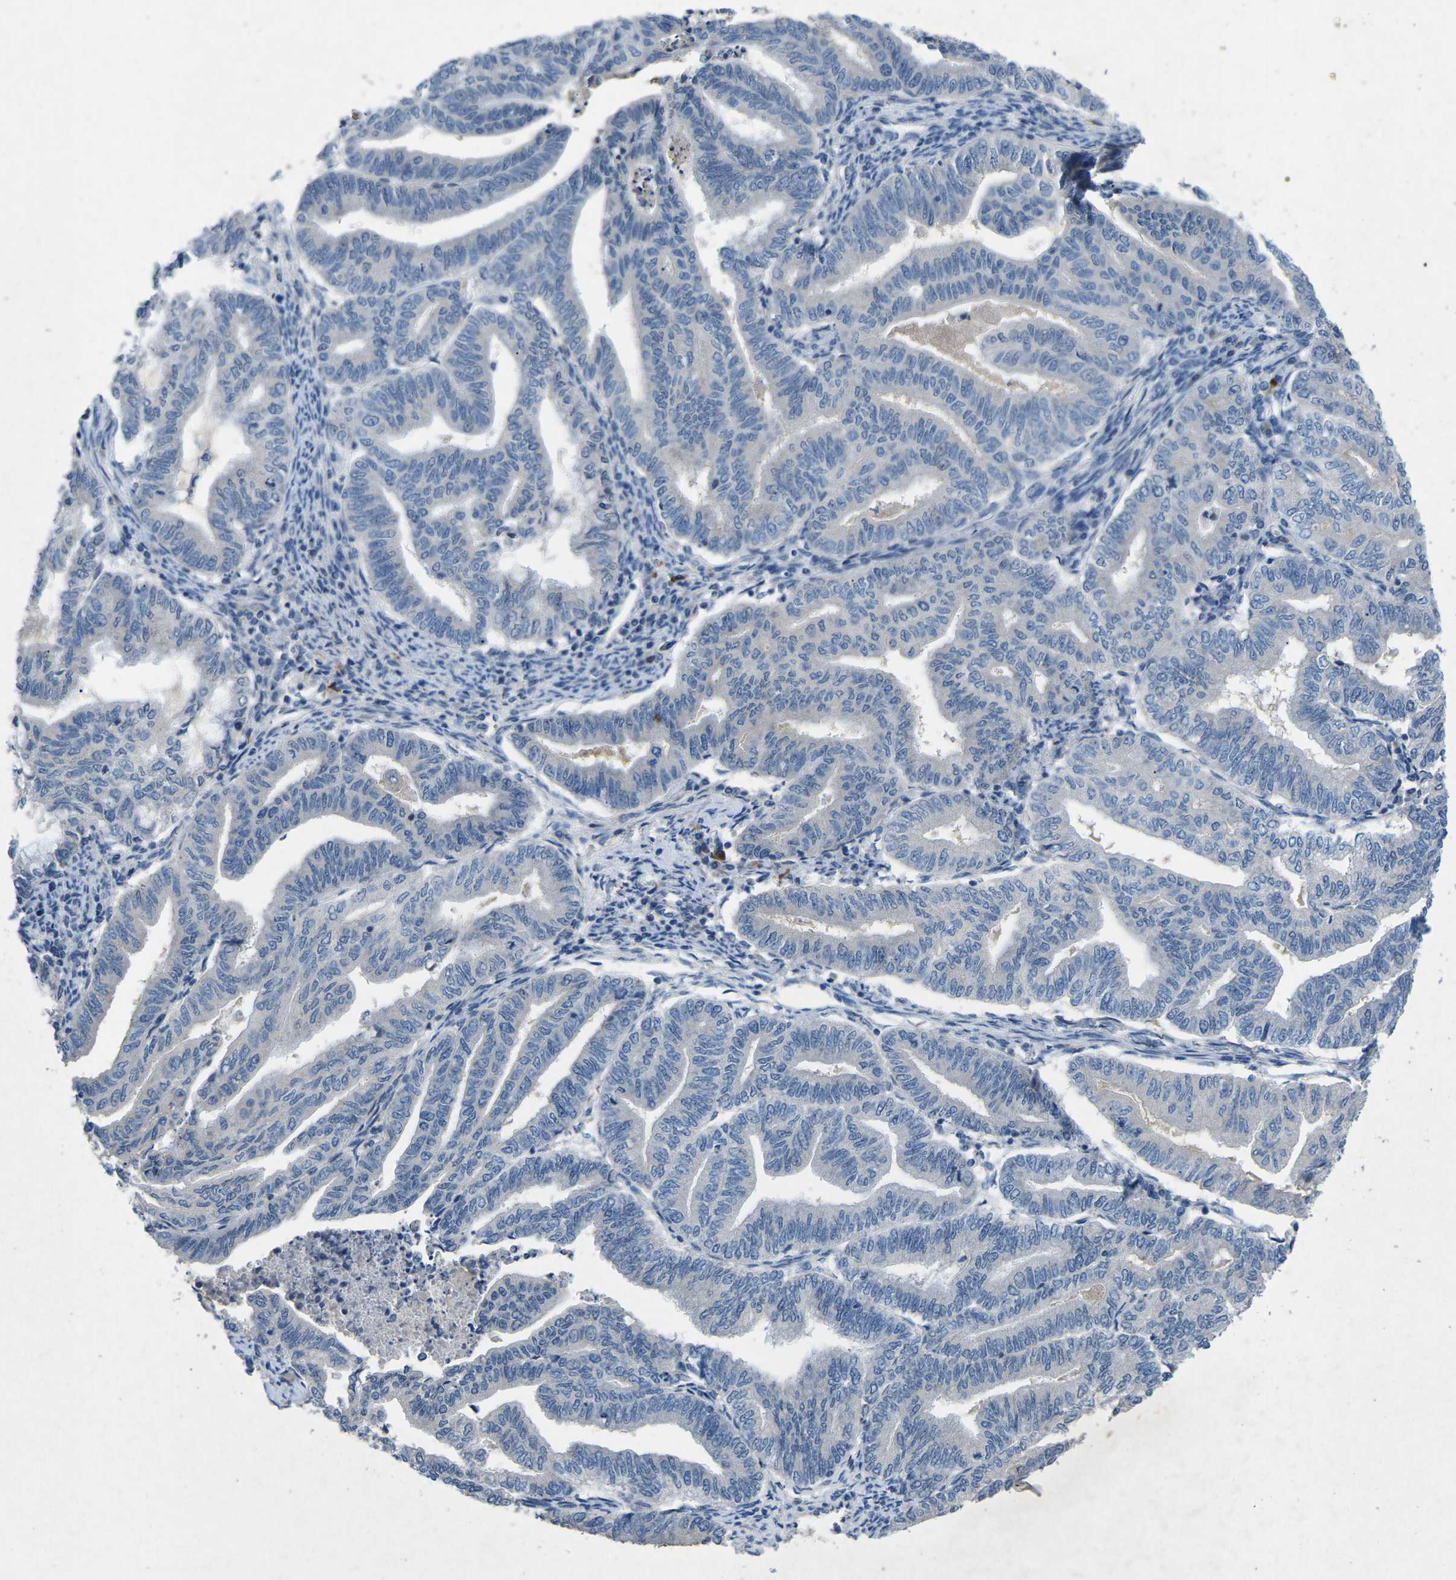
{"staining": {"intensity": "negative", "quantity": "none", "location": "none"}, "tissue": "endometrial cancer", "cell_type": "Tumor cells", "image_type": "cancer", "snomed": [{"axis": "morphology", "description": "Adenocarcinoma, NOS"}, {"axis": "topography", "description": "Endometrium"}], "caption": "A high-resolution image shows immunohistochemistry staining of endometrial cancer (adenocarcinoma), which displays no significant positivity in tumor cells.", "gene": "PLG", "patient": {"sex": "female", "age": 79}}